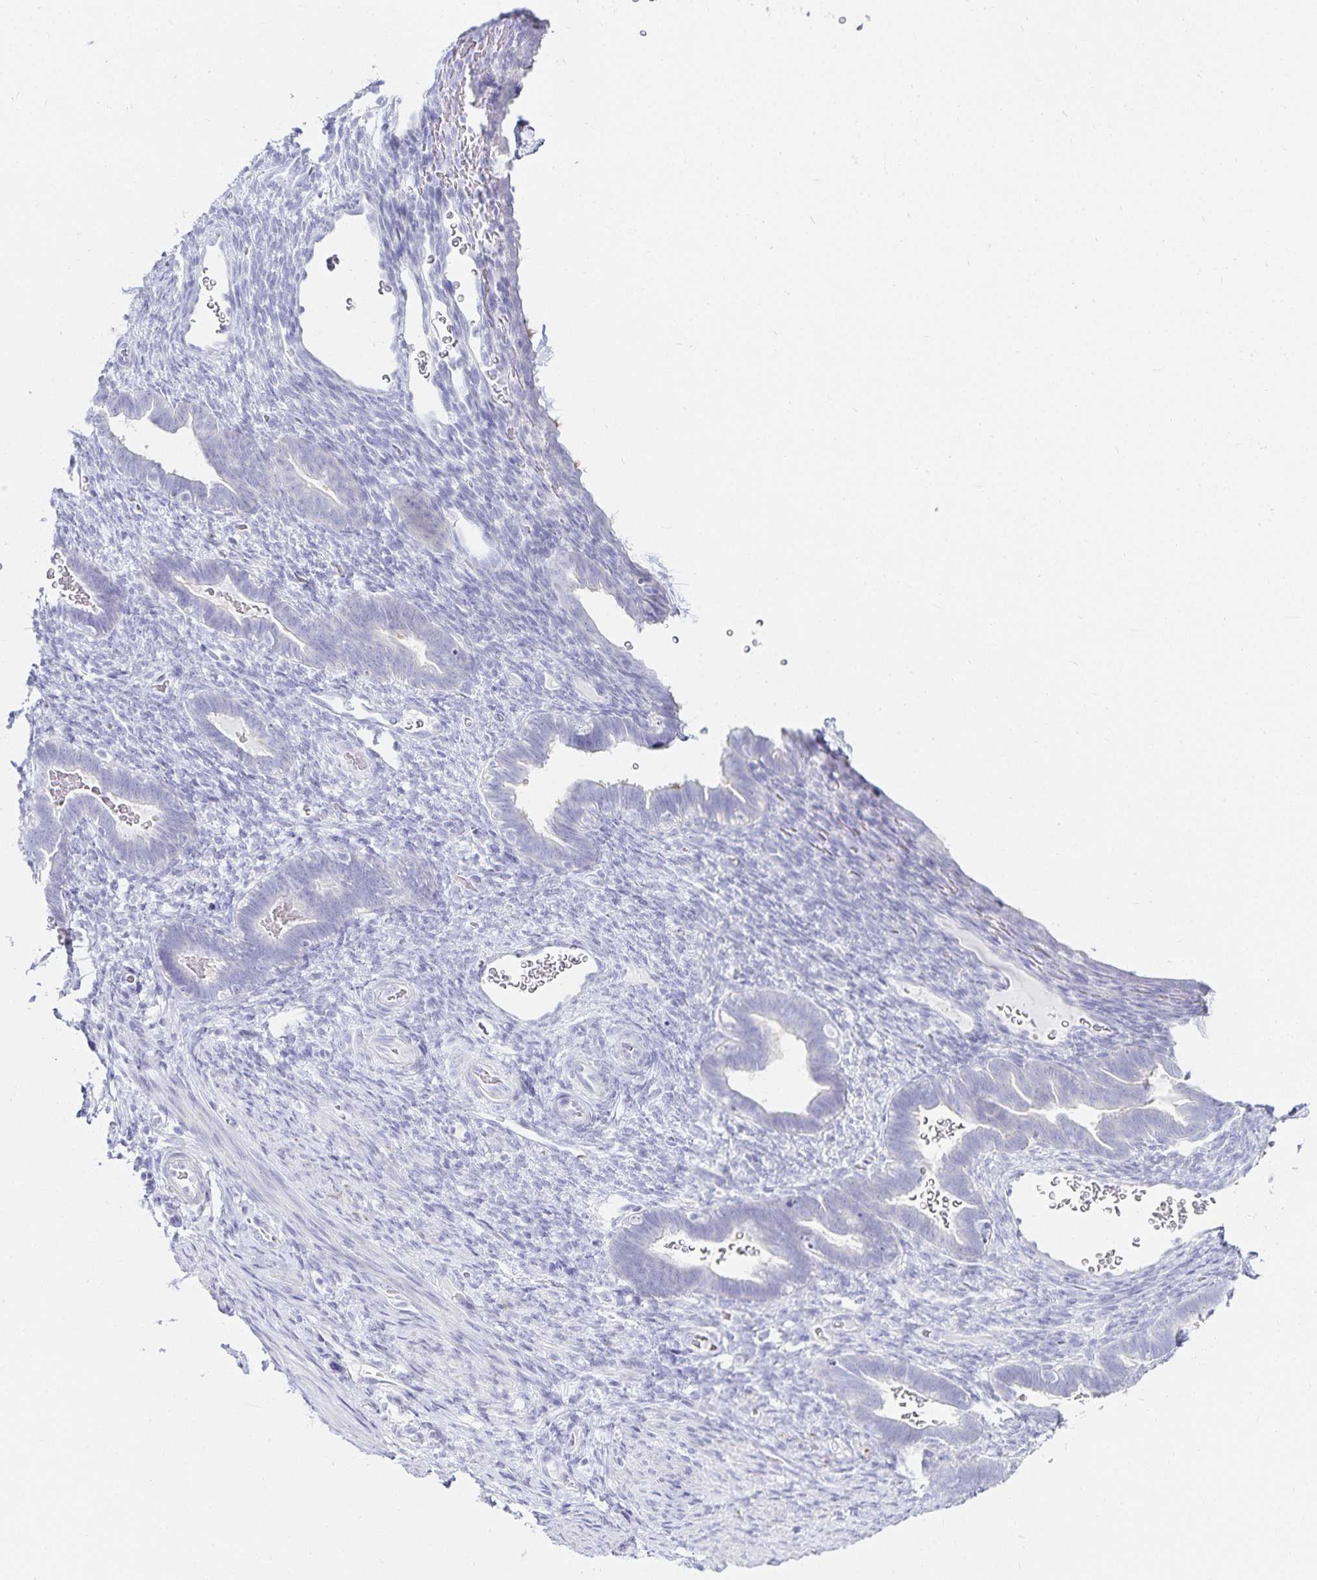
{"staining": {"intensity": "negative", "quantity": "none", "location": "none"}, "tissue": "endometrium", "cell_type": "Cells in endometrial stroma", "image_type": "normal", "snomed": [{"axis": "morphology", "description": "Normal tissue, NOS"}, {"axis": "topography", "description": "Endometrium"}], "caption": "The photomicrograph shows no staining of cells in endometrial stroma in normal endometrium.", "gene": "GP2", "patient": {"sex": "female", "age": 34}}